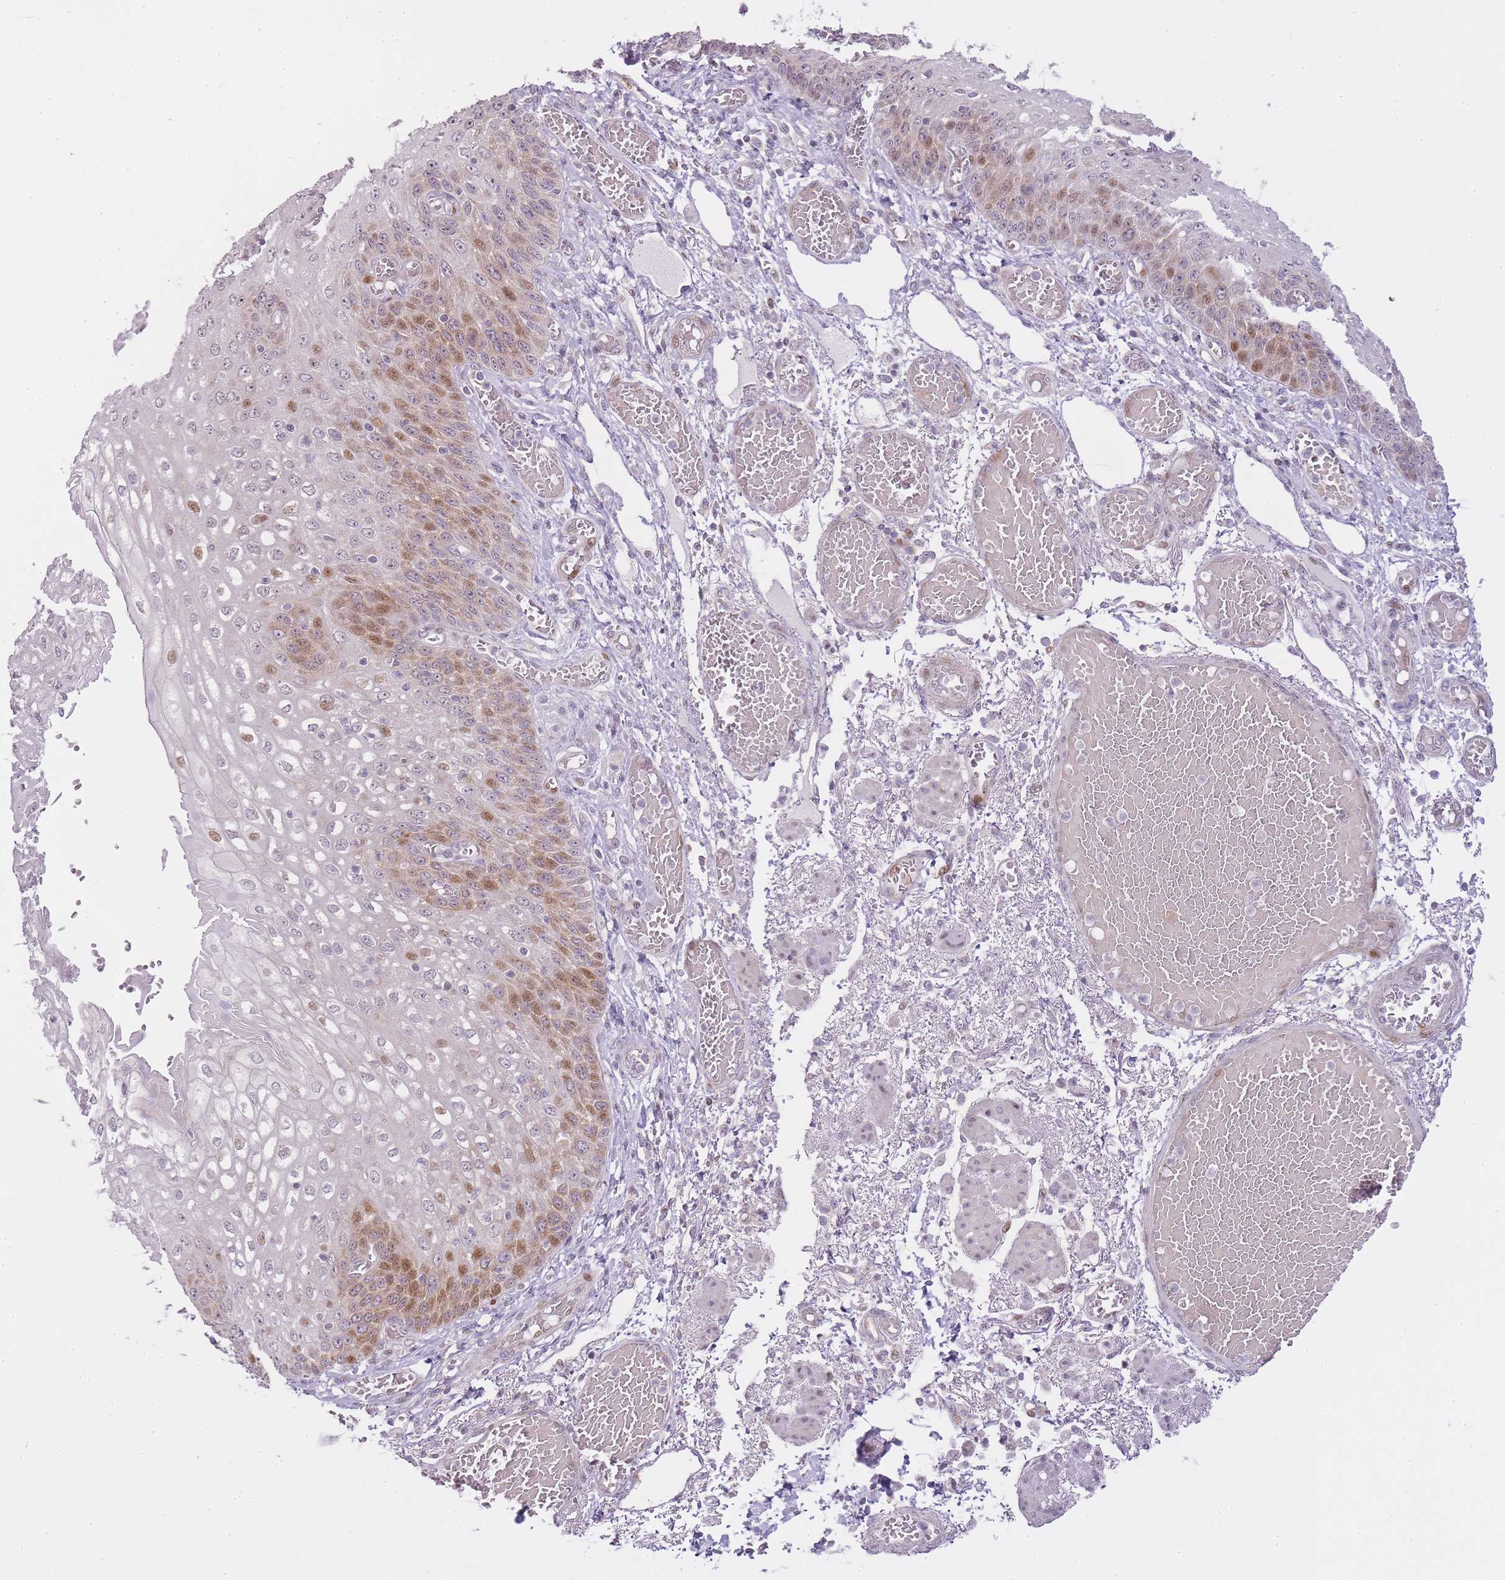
{"staining": {"intensity": "moderate", "quantity": "25%-75%", "location": "nuclear"}, "tissue": "esophagus", "cell_type": "Squamous epithelial cells", "image_type": "normal", "snomed": [{"axis": "morphology", "description": "Normal tissue, NOS"}, {"axis": "topography", "description": "Esophagus"}], "caption": "The immunohistochemical stain shows moderate nuclear positivity in squamous epithelial cells of benign esophagus. (DAB (3,3'-diaminobenzidine) IHC, brown staining for protein, blue staining for nuclei).", "gene": "OGG1", "patient": {"sex": "male", "age": 81}}